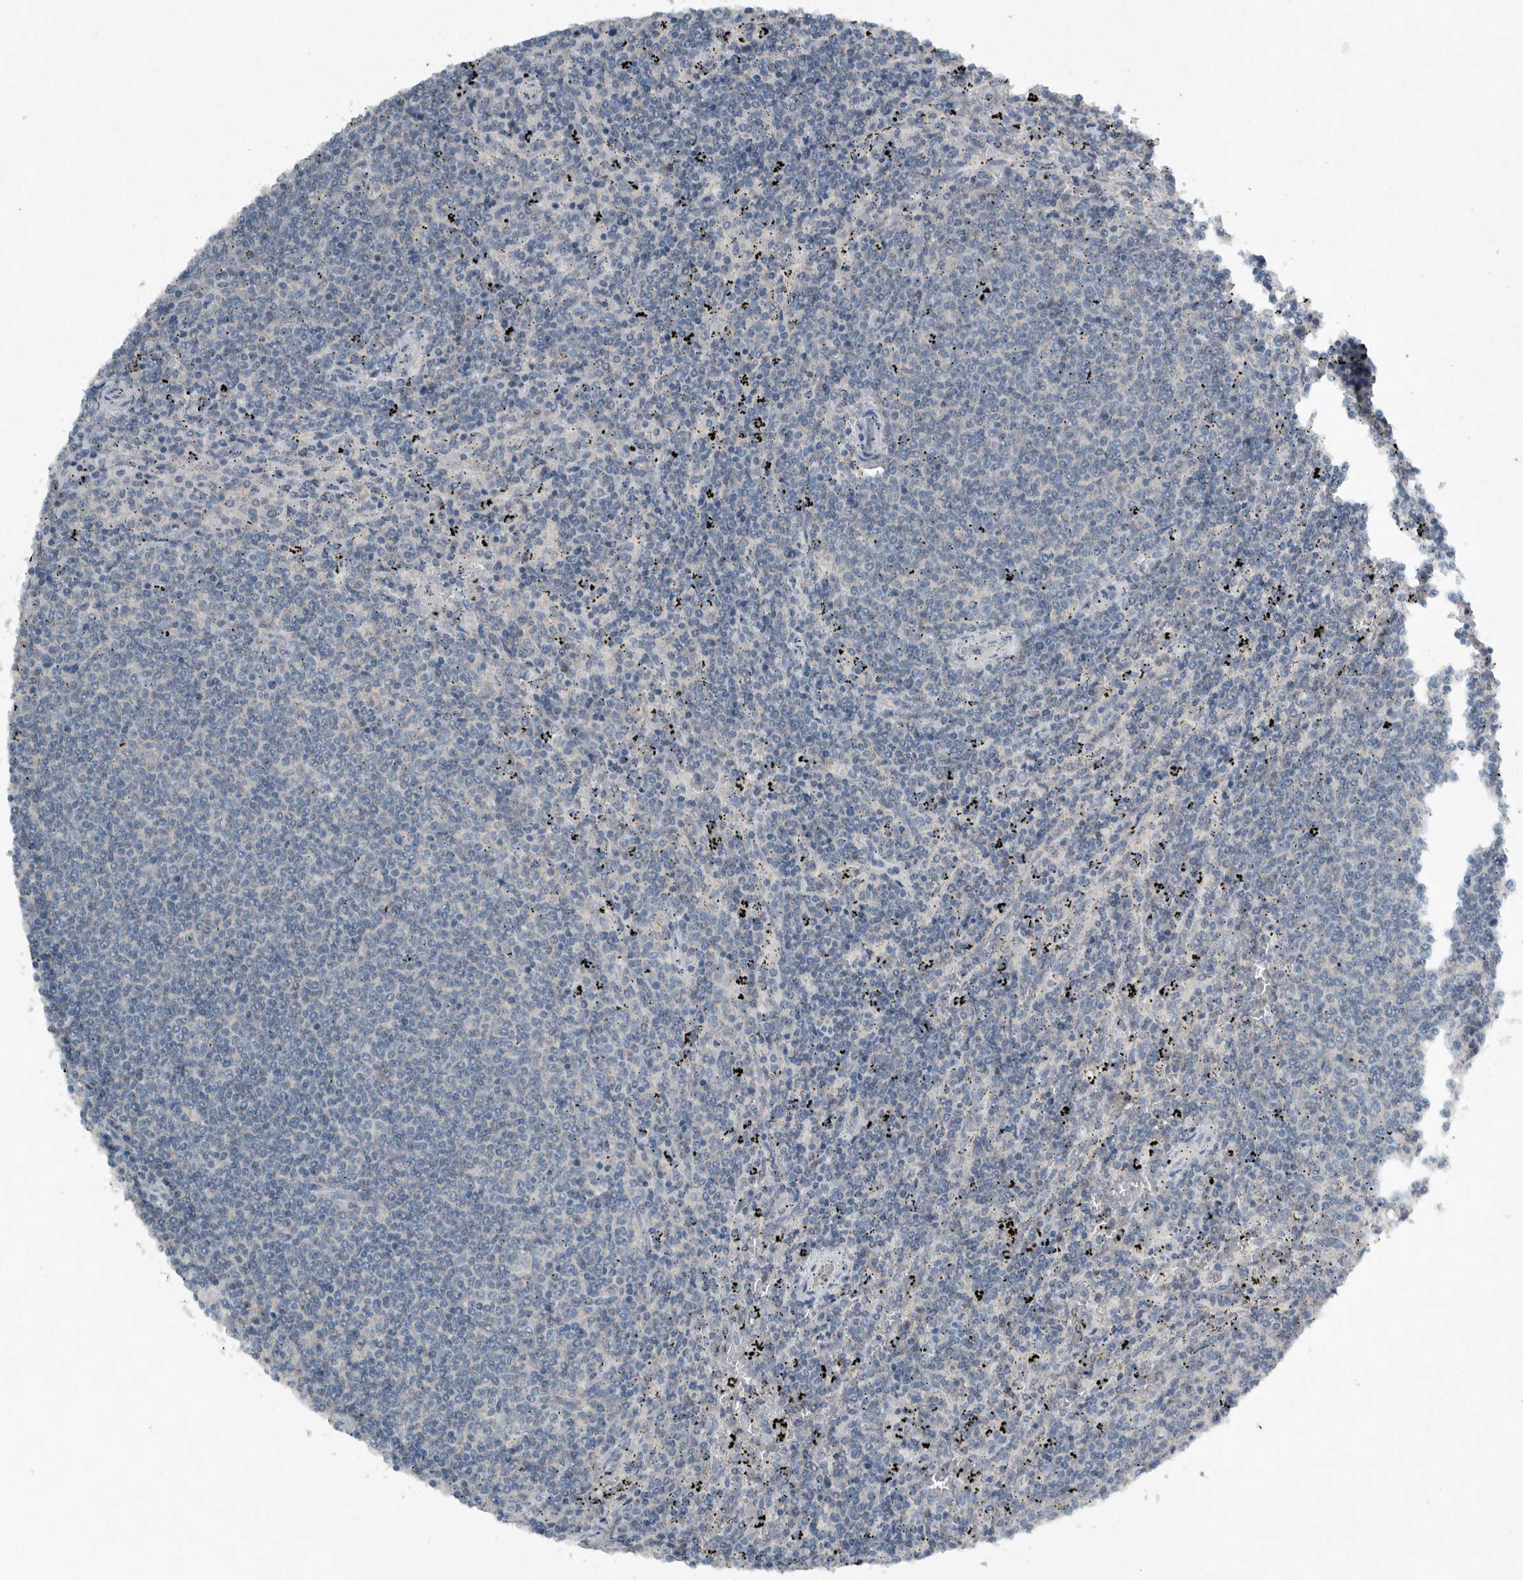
{"staining": {"intensity": "negative", "quantity": "none", "location": "none"}, "tissue": "lymphoma", "cell_type": "Tumor cells", "image_type": "cancer", "snomed": [{"axis": "morphology", "description": "Malignant lymphoma, non-Hodgkin's type, Low grade"}, {"axis": "topography", "description": "Spleen"}], "caption": "Tumor cells show no significant protein positivity in lymphoma.", "gene": "IL20", "patient": {"sex": "female", "age": 50}}